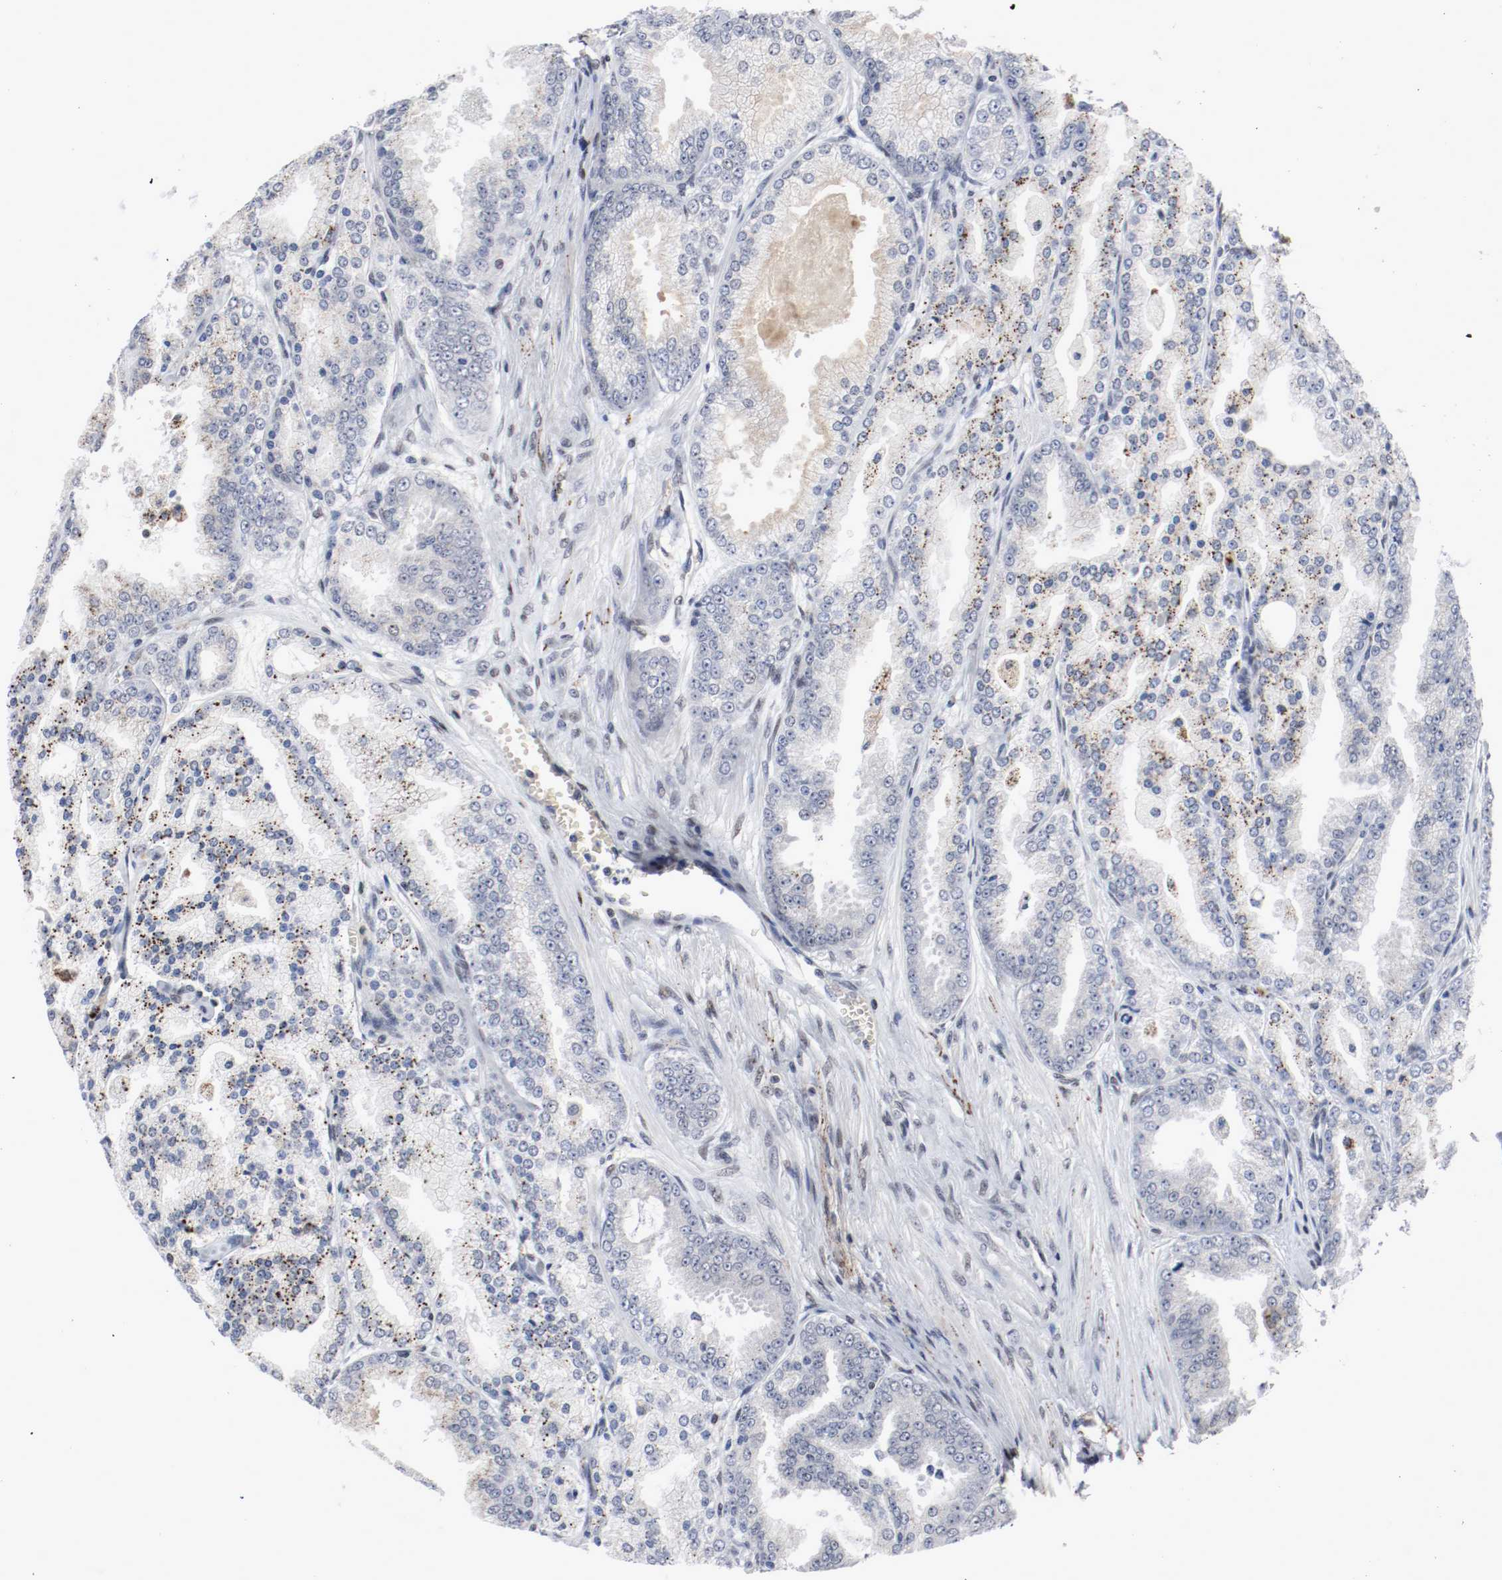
{"staining": {"intensity": "weak", "quantity": "<25%", "location": "cytoplasmic/membranous"}, "tissue": "prostate cancer", "cell_type": "Tumor cells", "image_type": "cancer", "snomed": [{"axis": "morphology", "description": "Adenocarcinoma, High grade"}, {"axis": "topography", "description": "Prostate"}], "caption": "Tumor cells are negative for protein expression in human prostate cancer.", "gene": "JUND", "patient": {"sex": "male", "age": 61}}